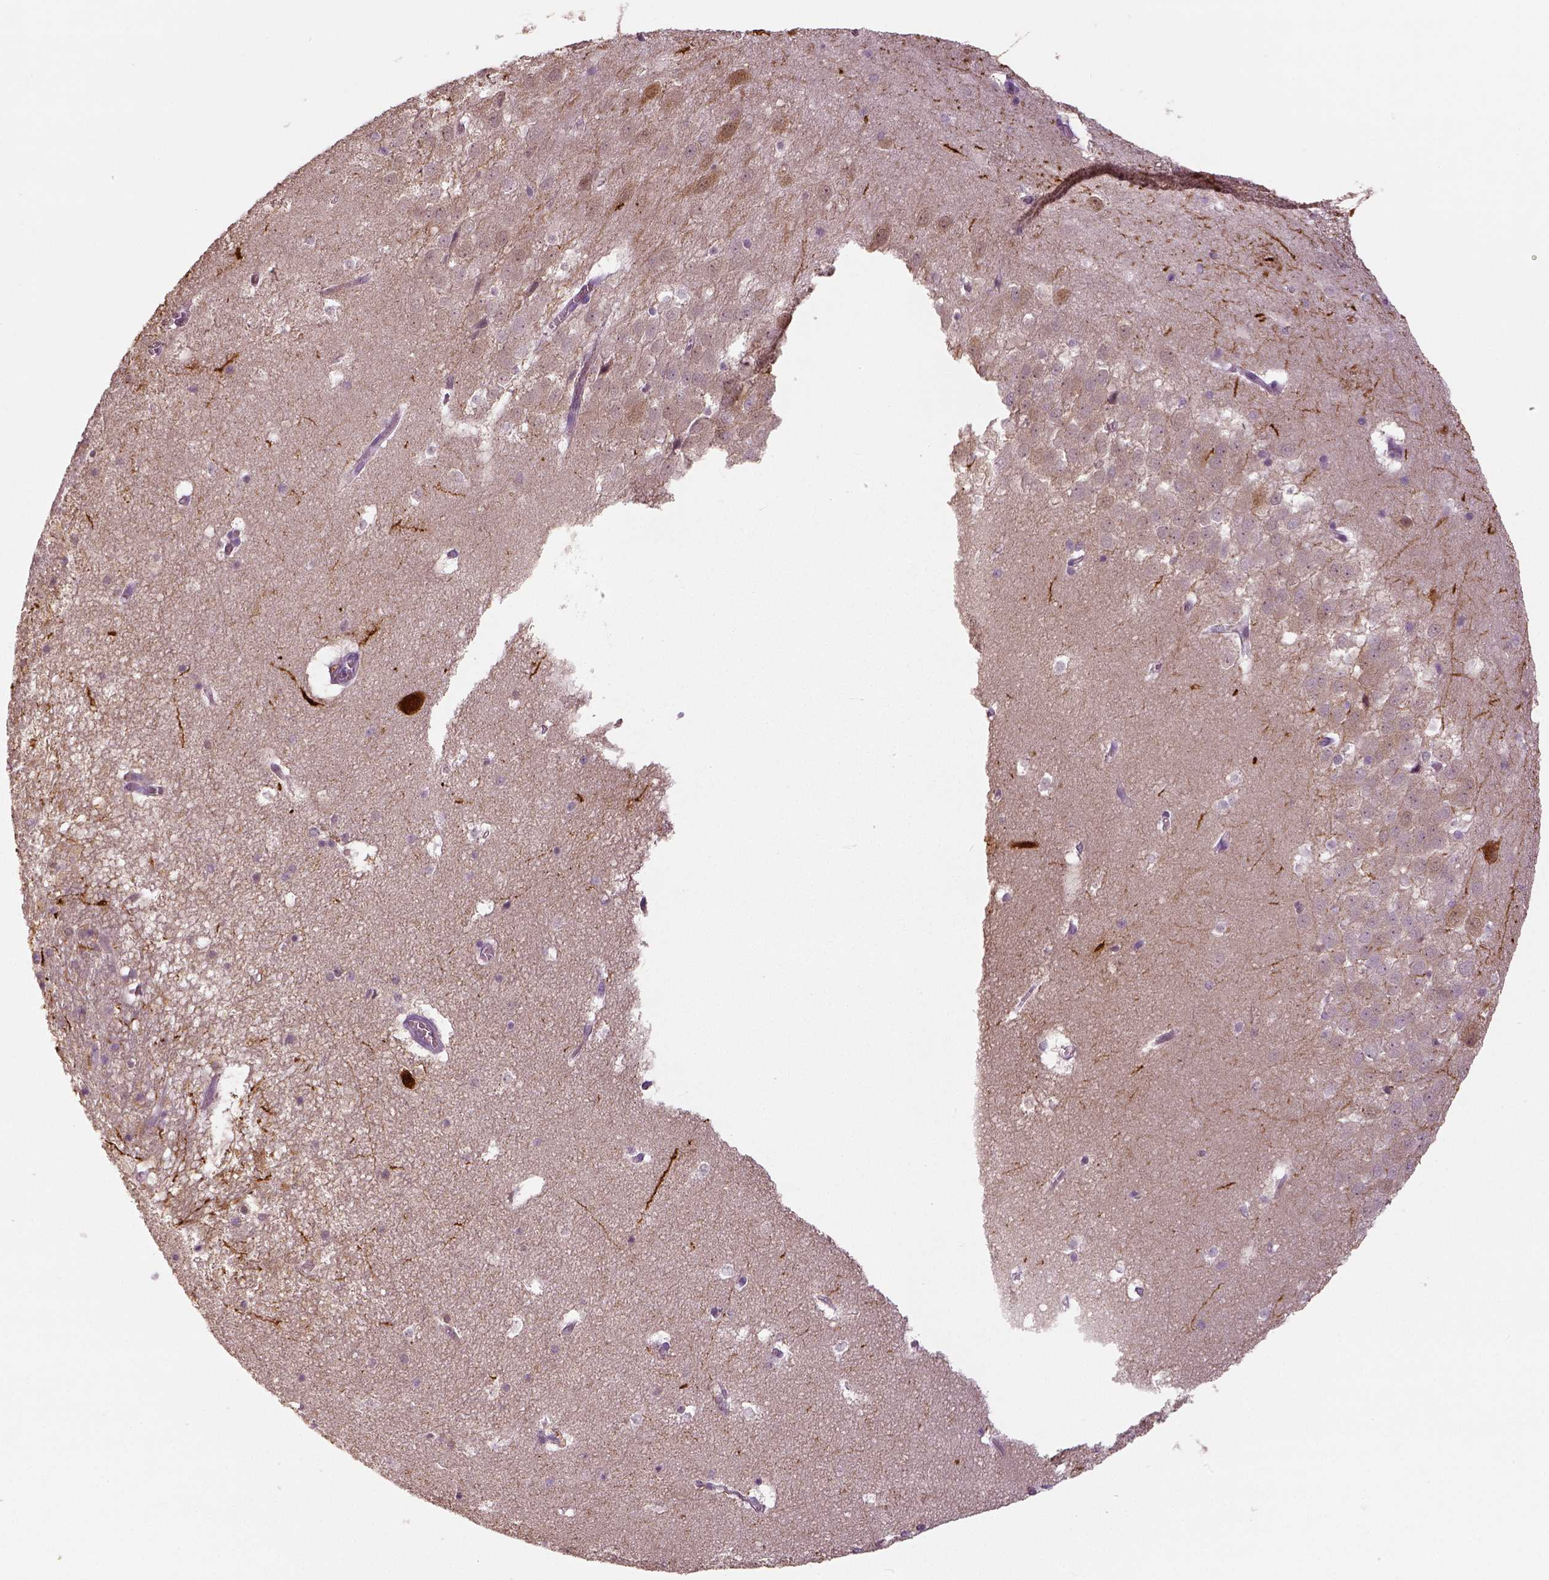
{"staining": {"intensity": "negative", "quantity": "none", "location": "none"}, "tissue": "hippocampus", "cell_type": "Glial cells", "image_type": "normal", "snomed": [{"axis": "morphology", "description": "Normal tissue, NOS"}, {"axis": "topography", "description": "Hippocampus"}], "caption": "High power microscopy photomicrograph of an immunohistochemistry (IHC) photomicrograph of unremarkable hippocampus, revealing no significant positivity in glial cells.", "gene": "NECAB1", "patient": {"sex": "male", "age": 45}}